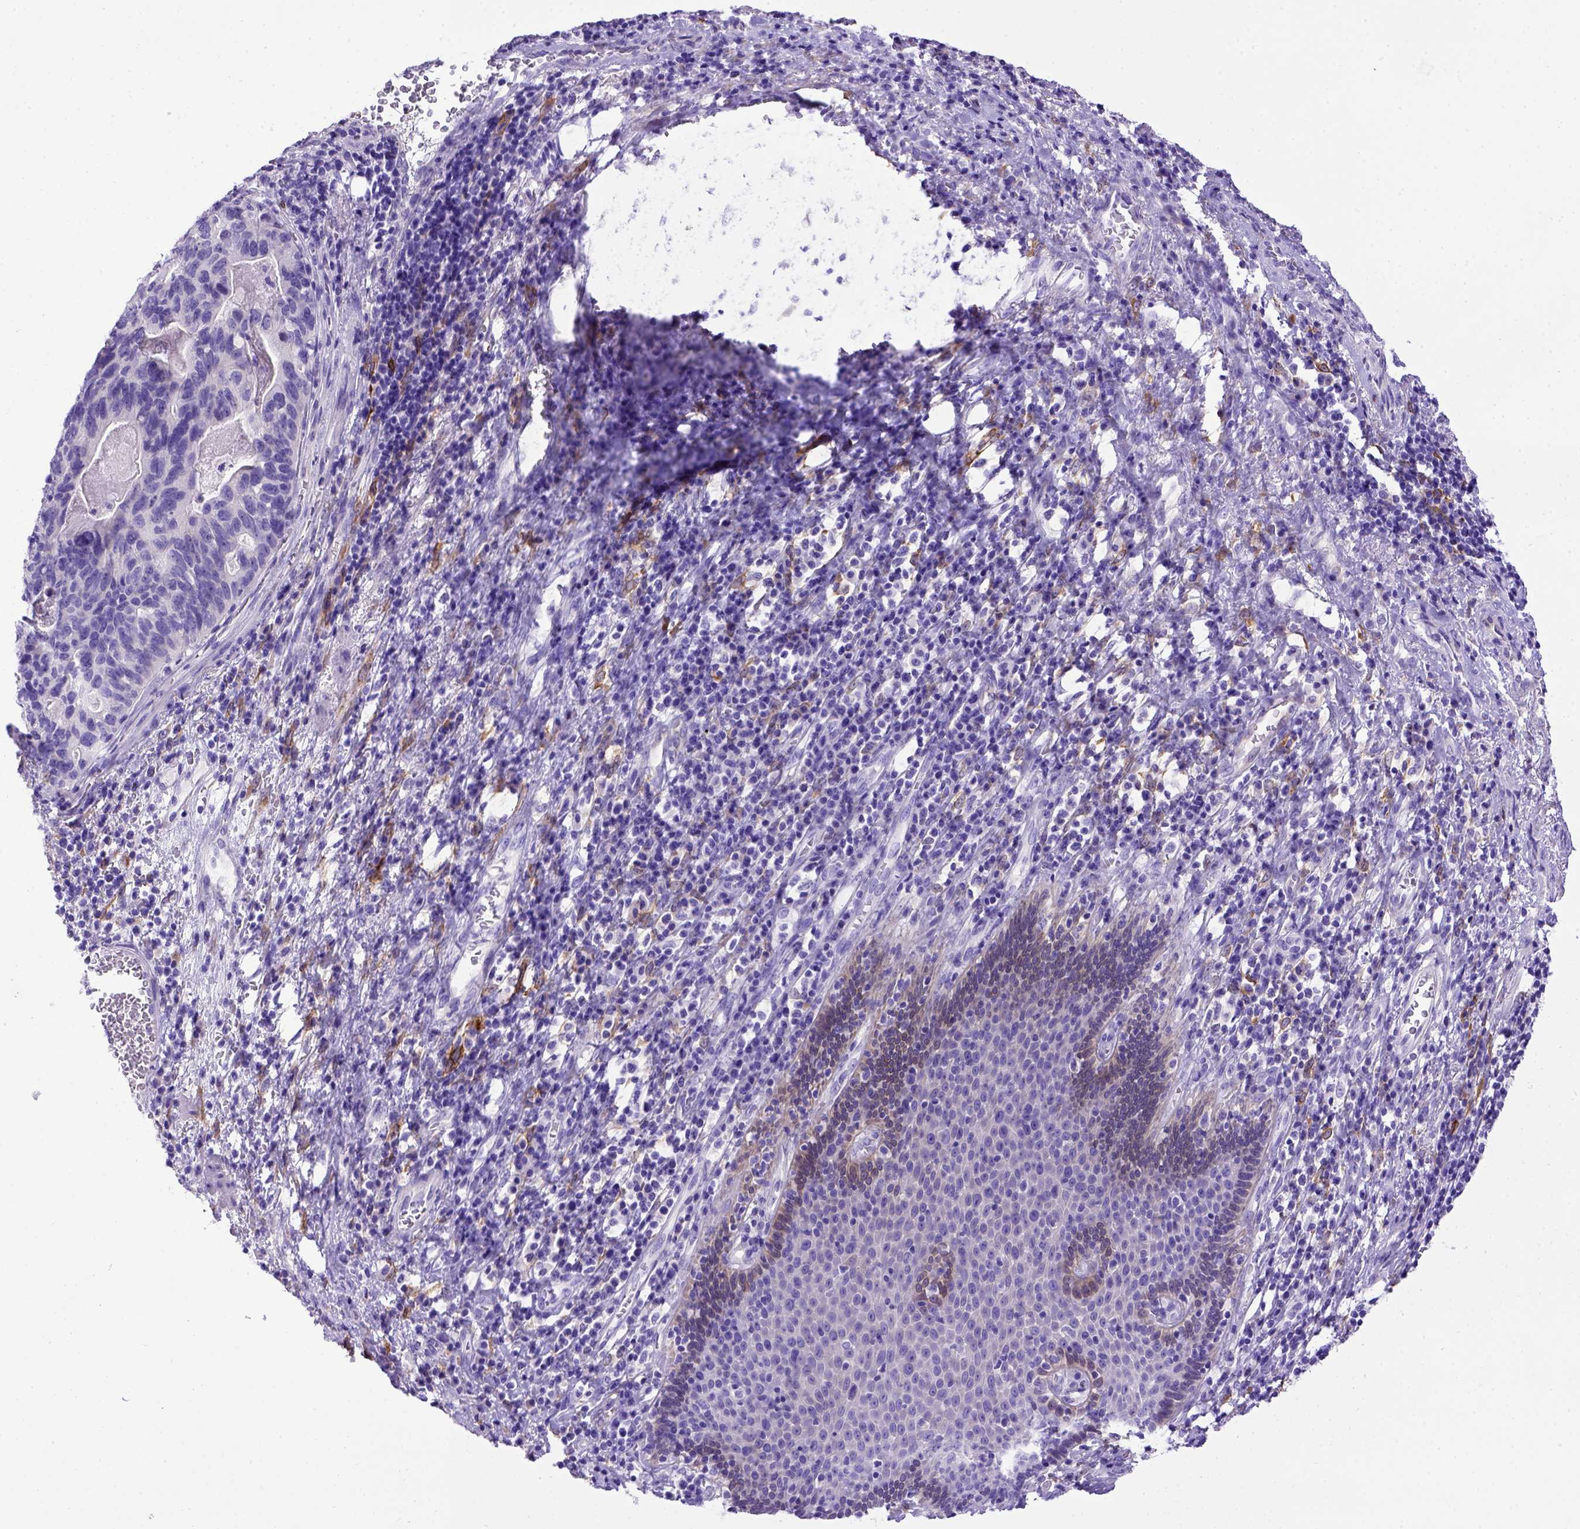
{"staining": {"intensity": "negative", "quantity": "none", "location": "none"}, "tissue": "stomach cancer", "cell_type": "Tumor cells", "image_type": "cancer", "snomed": [{"axis": "morphology", "description": "Adenocarcinoma, NOS"}, {"axis": "topography", "description": "Stomach, upper"}], "caption": "High magnification brightfield microscopy of adenocarcinoma (stomach) stained with DAB (3,3'-diaminobenzidine) (brown) and counterstained with hematoxylin (blue): tumor cells show no significant staining.", "gene": "PTGES", "patient": {"sex": "female", "age": 67}}